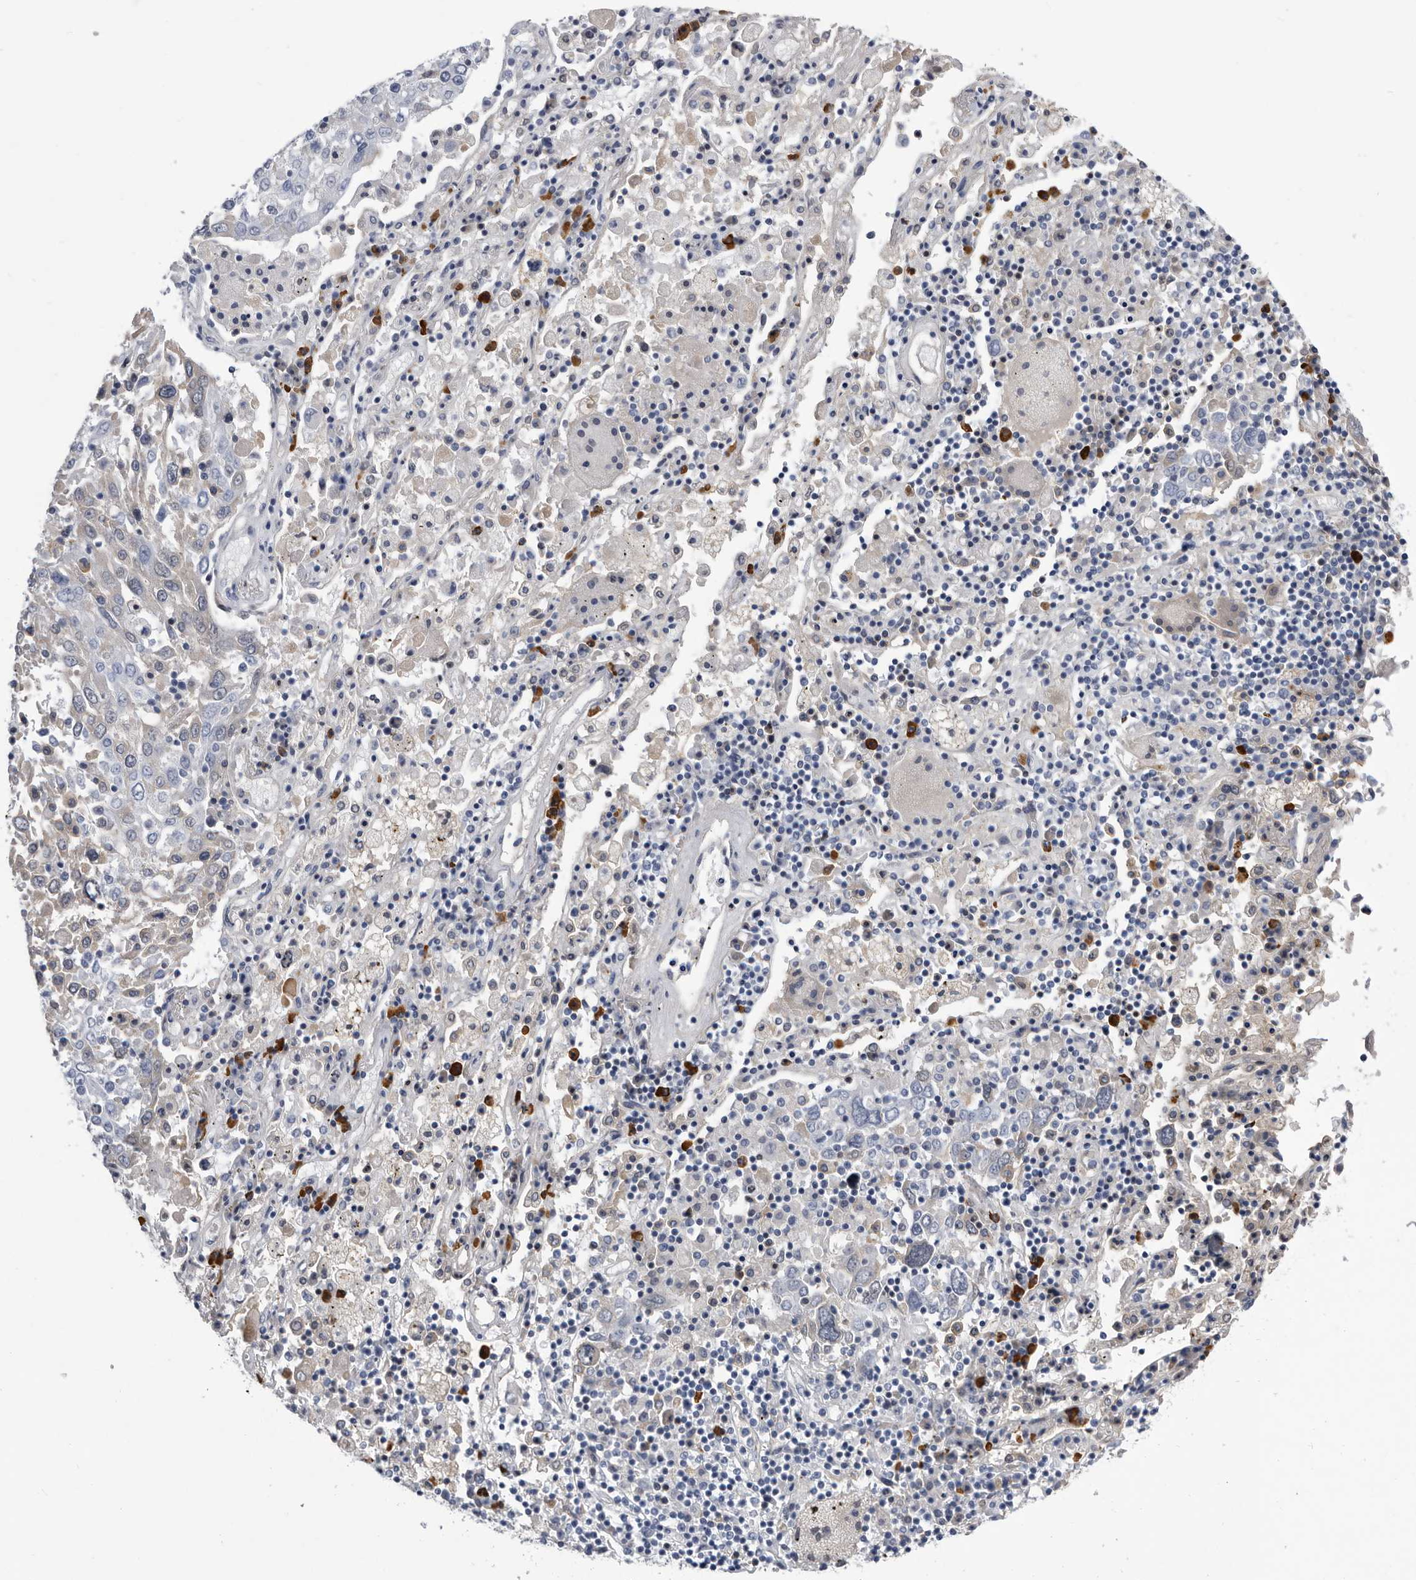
{"staining": {"intensity": "negative", "quantity": "none", "location": "none"}, "tissue": "lung cancer", "cell_type": "Tumor cells", "image_type": "cancer", "snomed": [{"axis": "morphology", "description": "Squamous cell carcinoma, NOS"}, {"axis": "topography", "description": "Lung"}], "caption": "Immunohistochemistry image of neoplastic tissue: human lung squamous cell carcinoma stained with DAB (3,3'-diaminobenzidine) exhibits no significant protein positivity in tumor cells.", "gene": "BTBD6", "patient": {"sex": "male", "age": 65}}